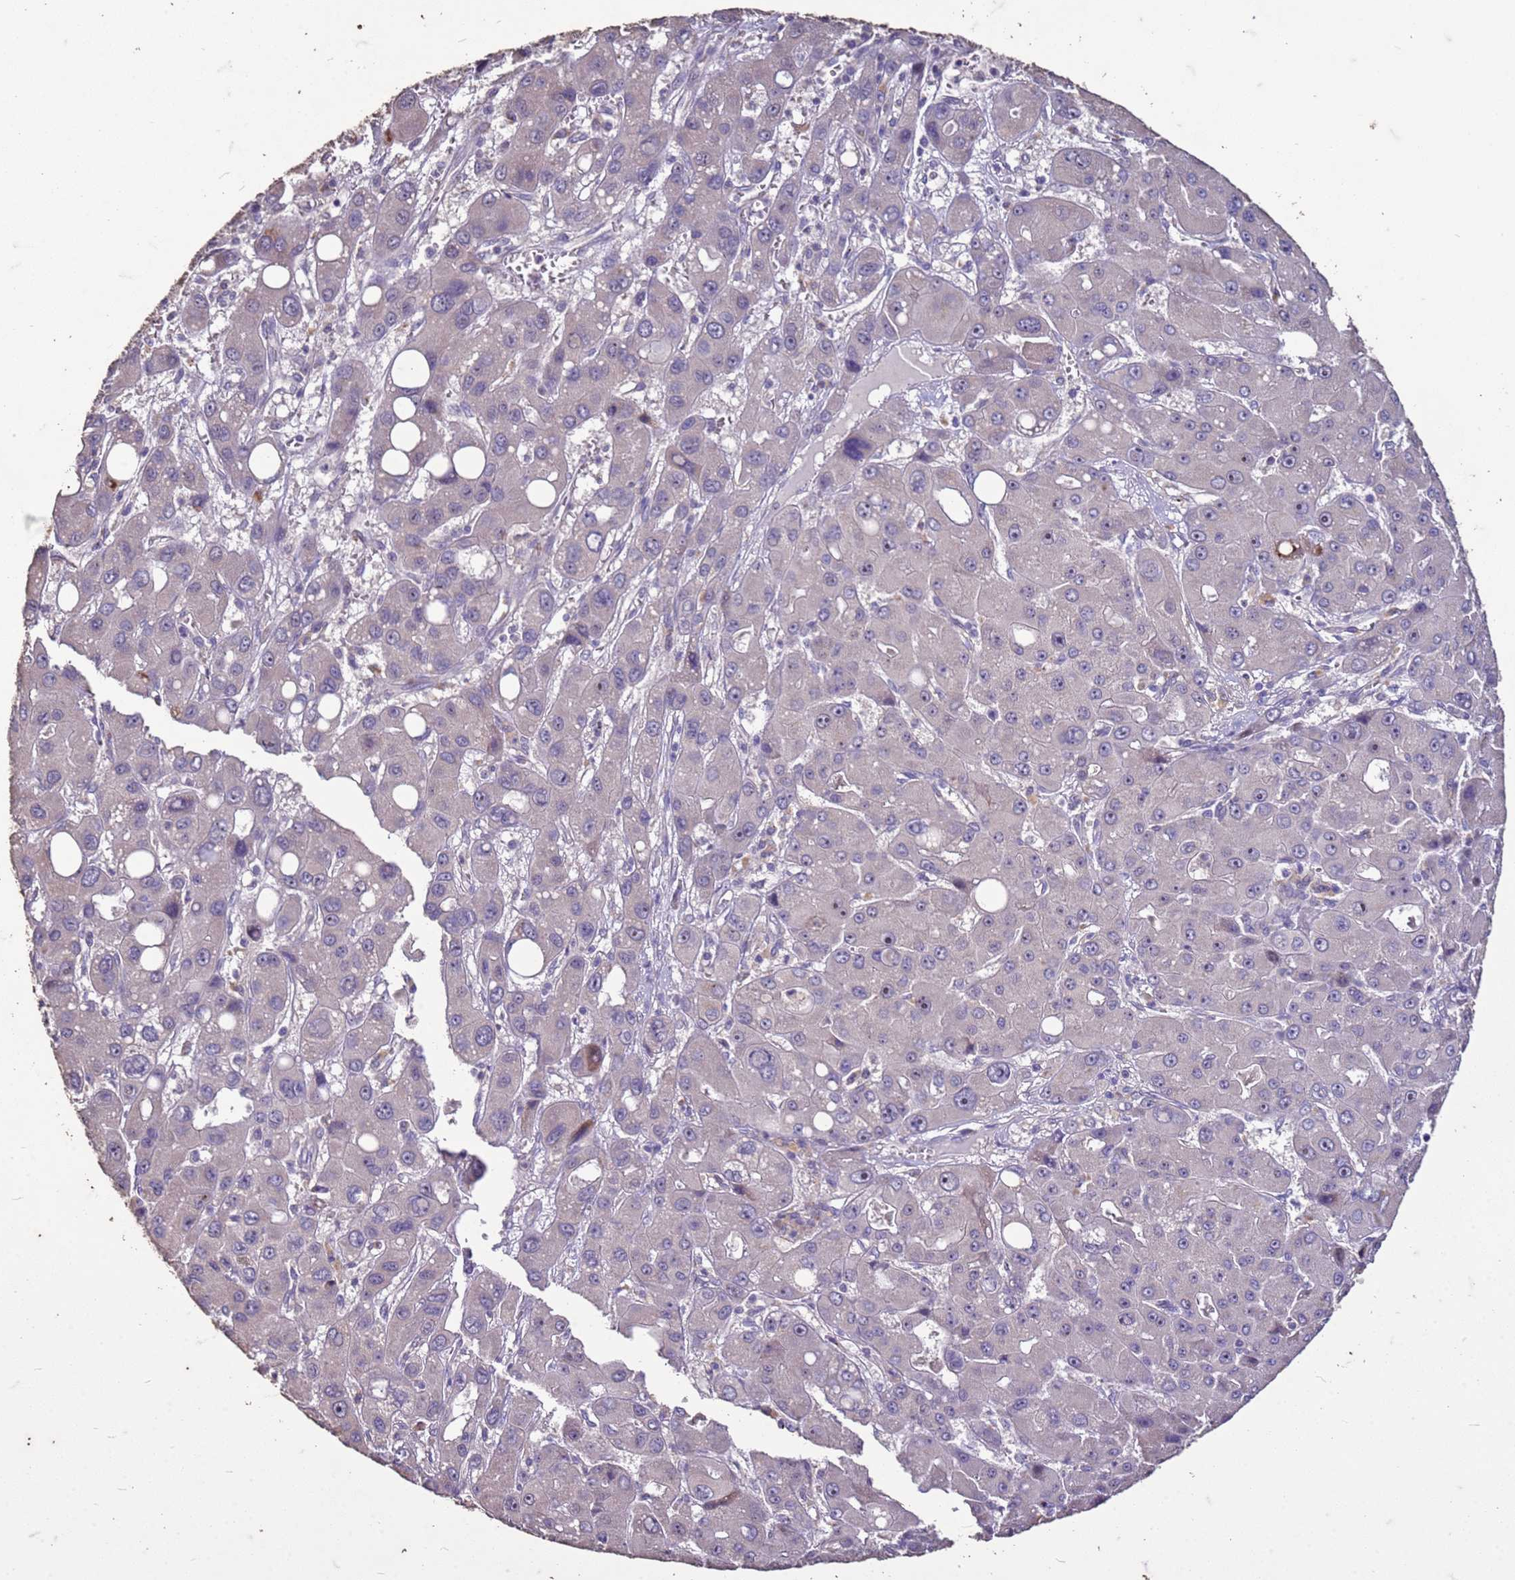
{"staining": {"intensity": "negative", "quantity": "none", "location": "none"}, "tissue": "liver cancer", "cell_type": "Tumor cells", "image_type": "cancer", "snomed": [{"axis": "morphology", "description": "Carcinoma, Hepatocellular, NOS"}, {"axis": "topography", "description": "Liver"}], "caption": "DAB (3,3'-diaminobenzidine) immunohistochemical staining of human liver hepatocellular carcinoma displays no significant staining in tumor cells.", "gene": "FAM184B", "patient": {"sex": "male", "age": 55}}